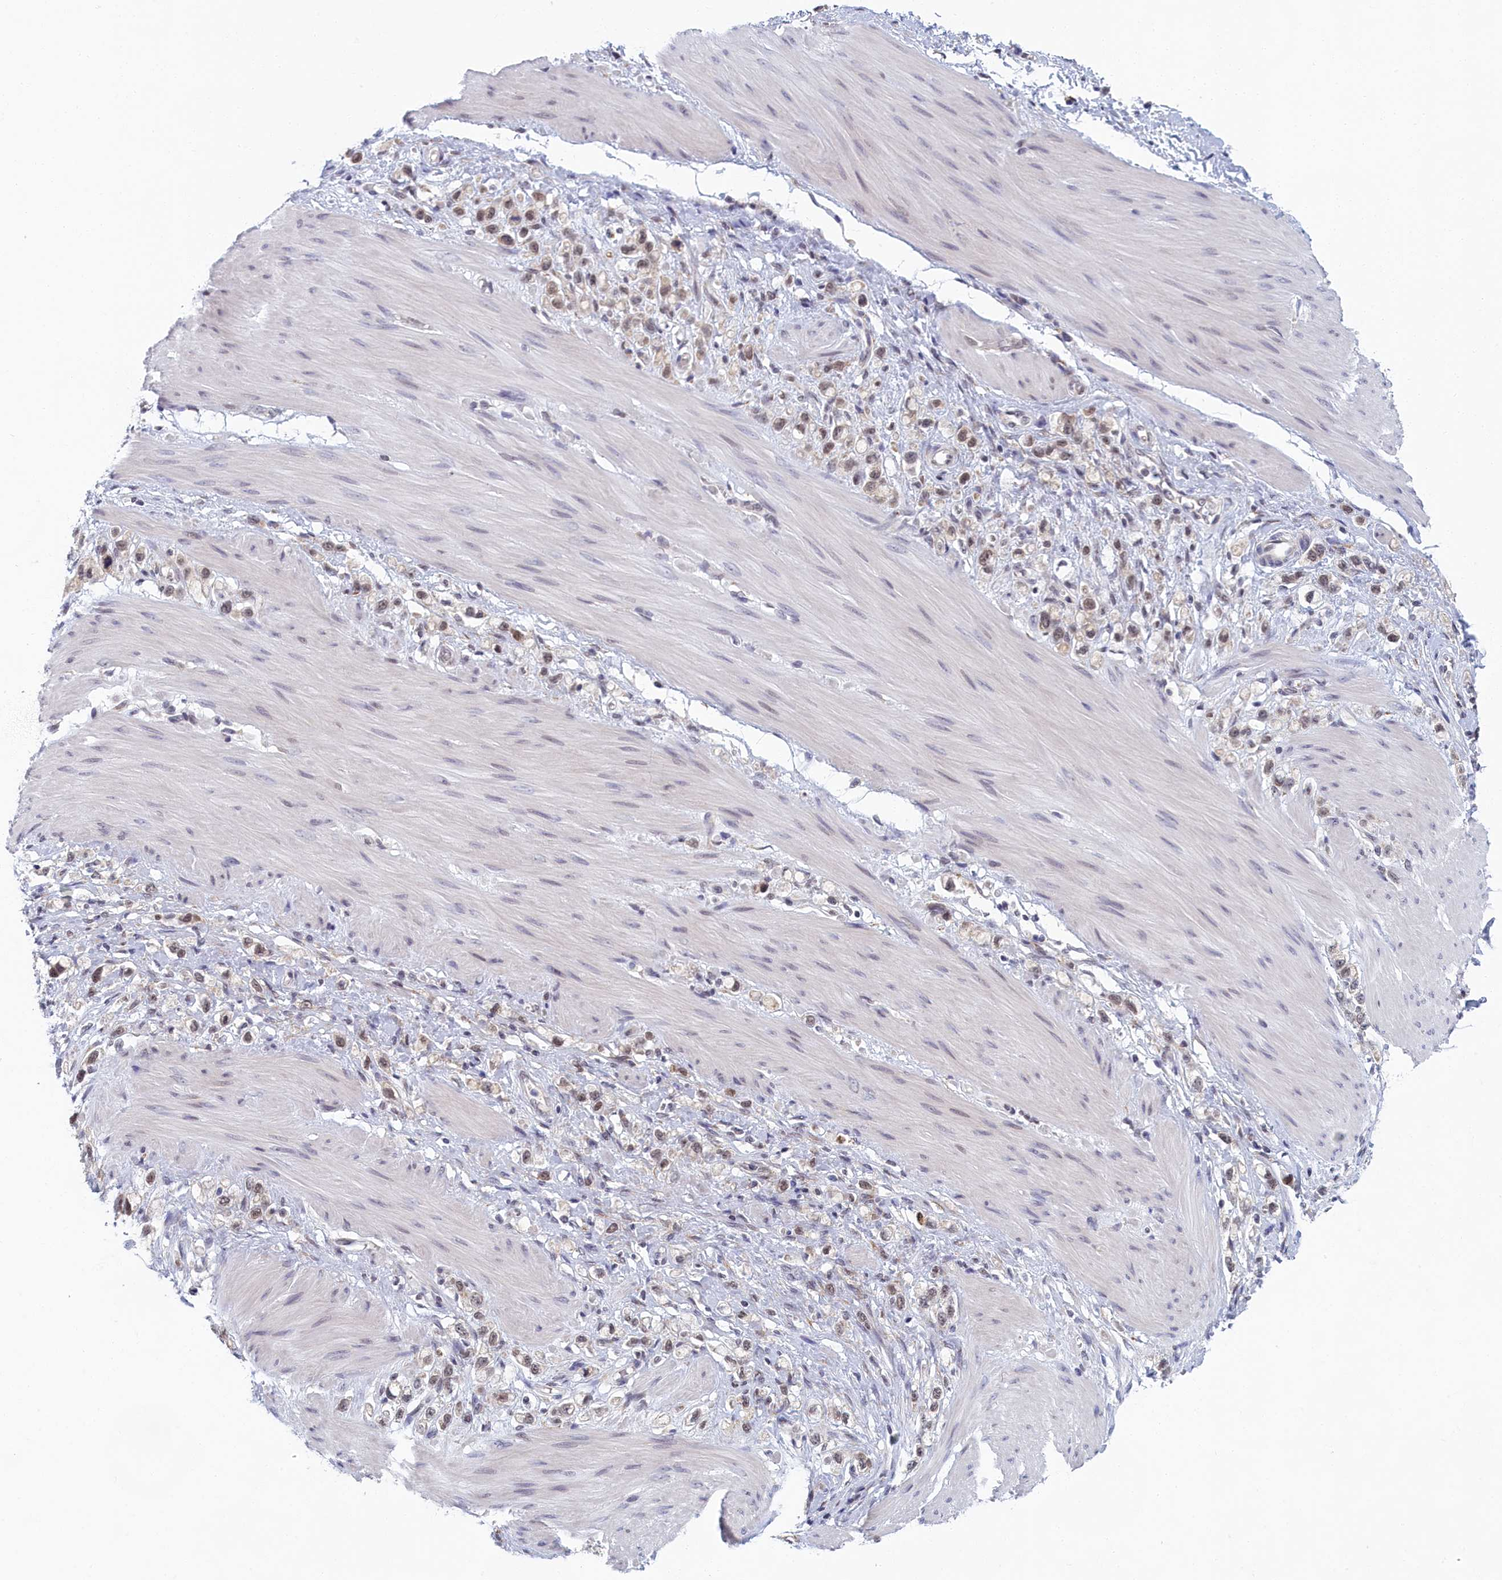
{"staining": {"intensity": "weak", "quantity": "25%-75%", "location": "cytoplasmic/membranous,nuclear"}, "tissue": "stomach cancer", "cell_type": "Tumor cells", "image_type": "cancer", "snomed": [{"axis": "morphology", "description": "Adenocarcinoma, NOS"}, {"axis": "topography", "description": "Stomach"}], "caption": "Immunohistochemical staining of human adenocarcinoma (stomach) displays low levels of weak cytoplasmic/membranous and nuclear positivity in approximately 25%-75% of tumor cells.", "gene": "DNAJC17", "patient": {"sex": "female", "age": 65}}